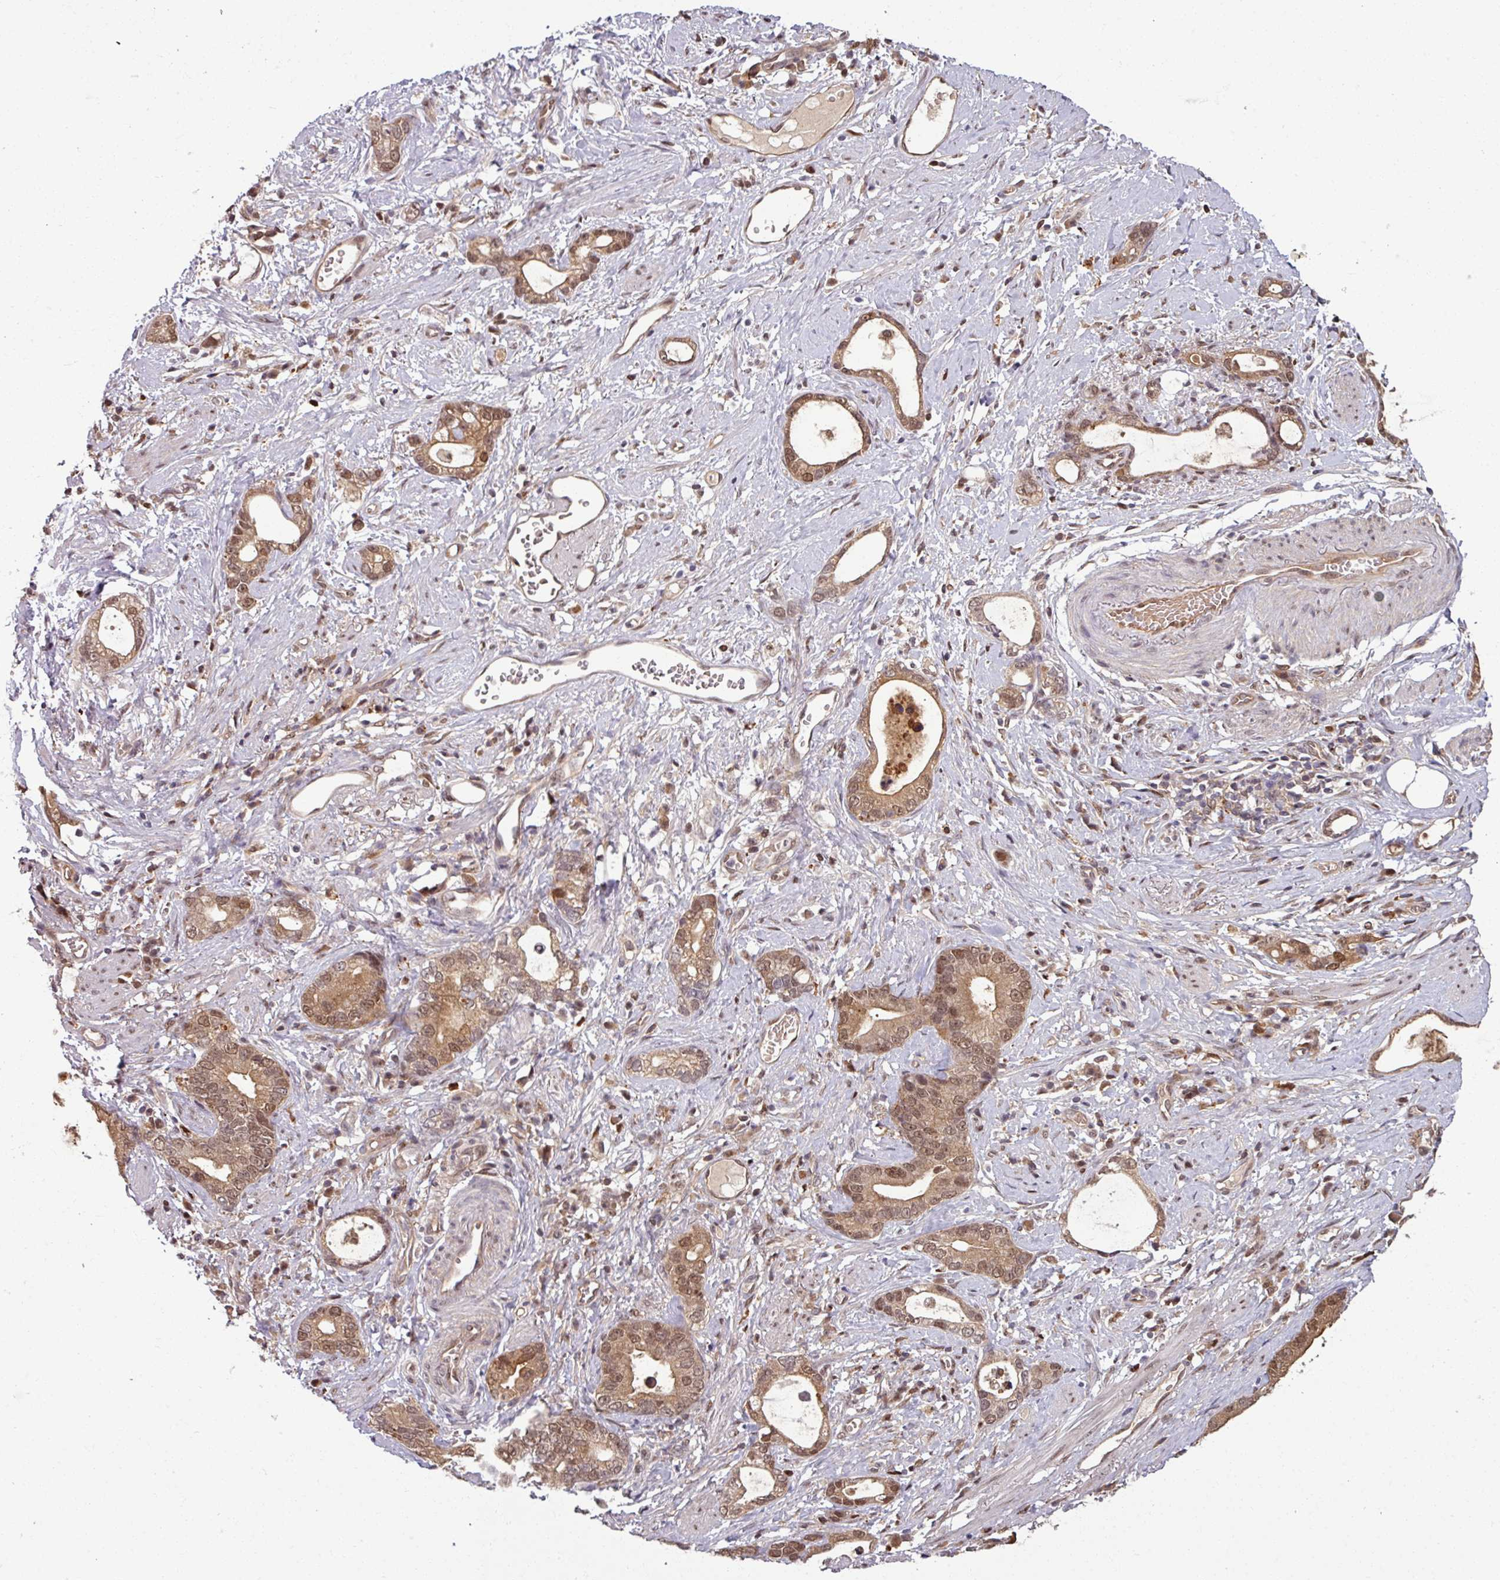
{"staining": {"intensity": "moderate", "quantity": ">75%", "location": "cytoplasmic/membranous,nuclear"}, "tissue": "stomach cancer", "cell_type": "Tumor cells", "image_type": "cancer", "snomed": [{"axis": "morphology", "description": "Adenocarcinoma, NOS"}, {"axis": "topography", "description": "Stomach"}], "caption": "IHC photomicrograph of neoplastic tissue: human stomach cancer stained using immunohistochemistry demonstrates medium levels of moderate protein expression localized specifically in the cytoplasmic/membranous and nuclear of tumor cells, appearing as a cytoplasmic/membranous and nuclear brown color.", "gene": "KCTD11", "patient": {"sex": "male", "age": 55}}